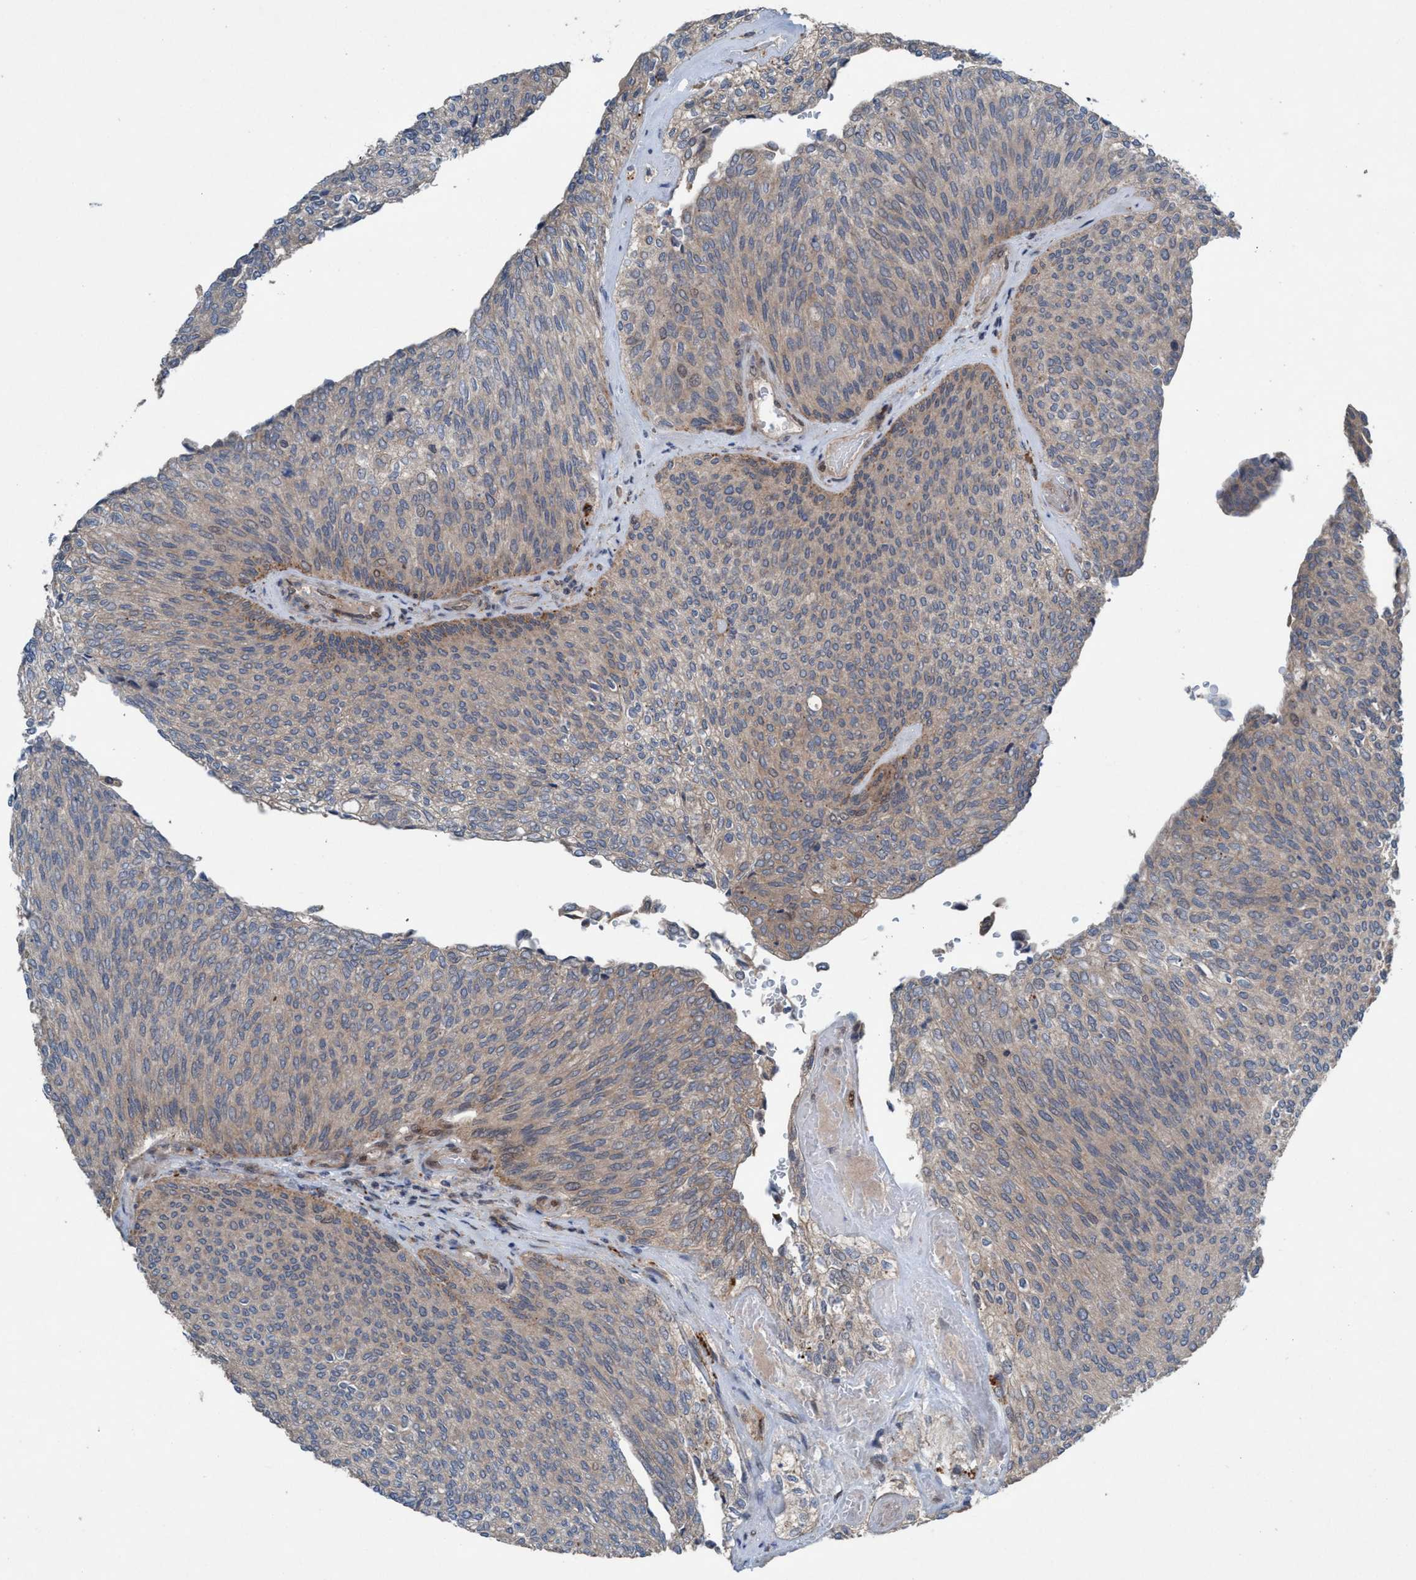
{"staining": {"intensity": "weak", "quantity": "<25%", "location": "cytoplasmic/membranous"}, "tissue": "urothelial cancer", "cell_type": "Tumor cells", "image_type": "cancer", "snomed": [{"axis": "morphology", "description": "Urothelial carcinoma, Low grade"}, {"axis": "topography", "description": "Urinary bladder"}], "caption": "Micrograph shows no protein expression in tumor cells of urothelial carcinoma (low-grade) tissue.", "gene": "NISCH", "patient": {"sex": "female", "age": 79}}